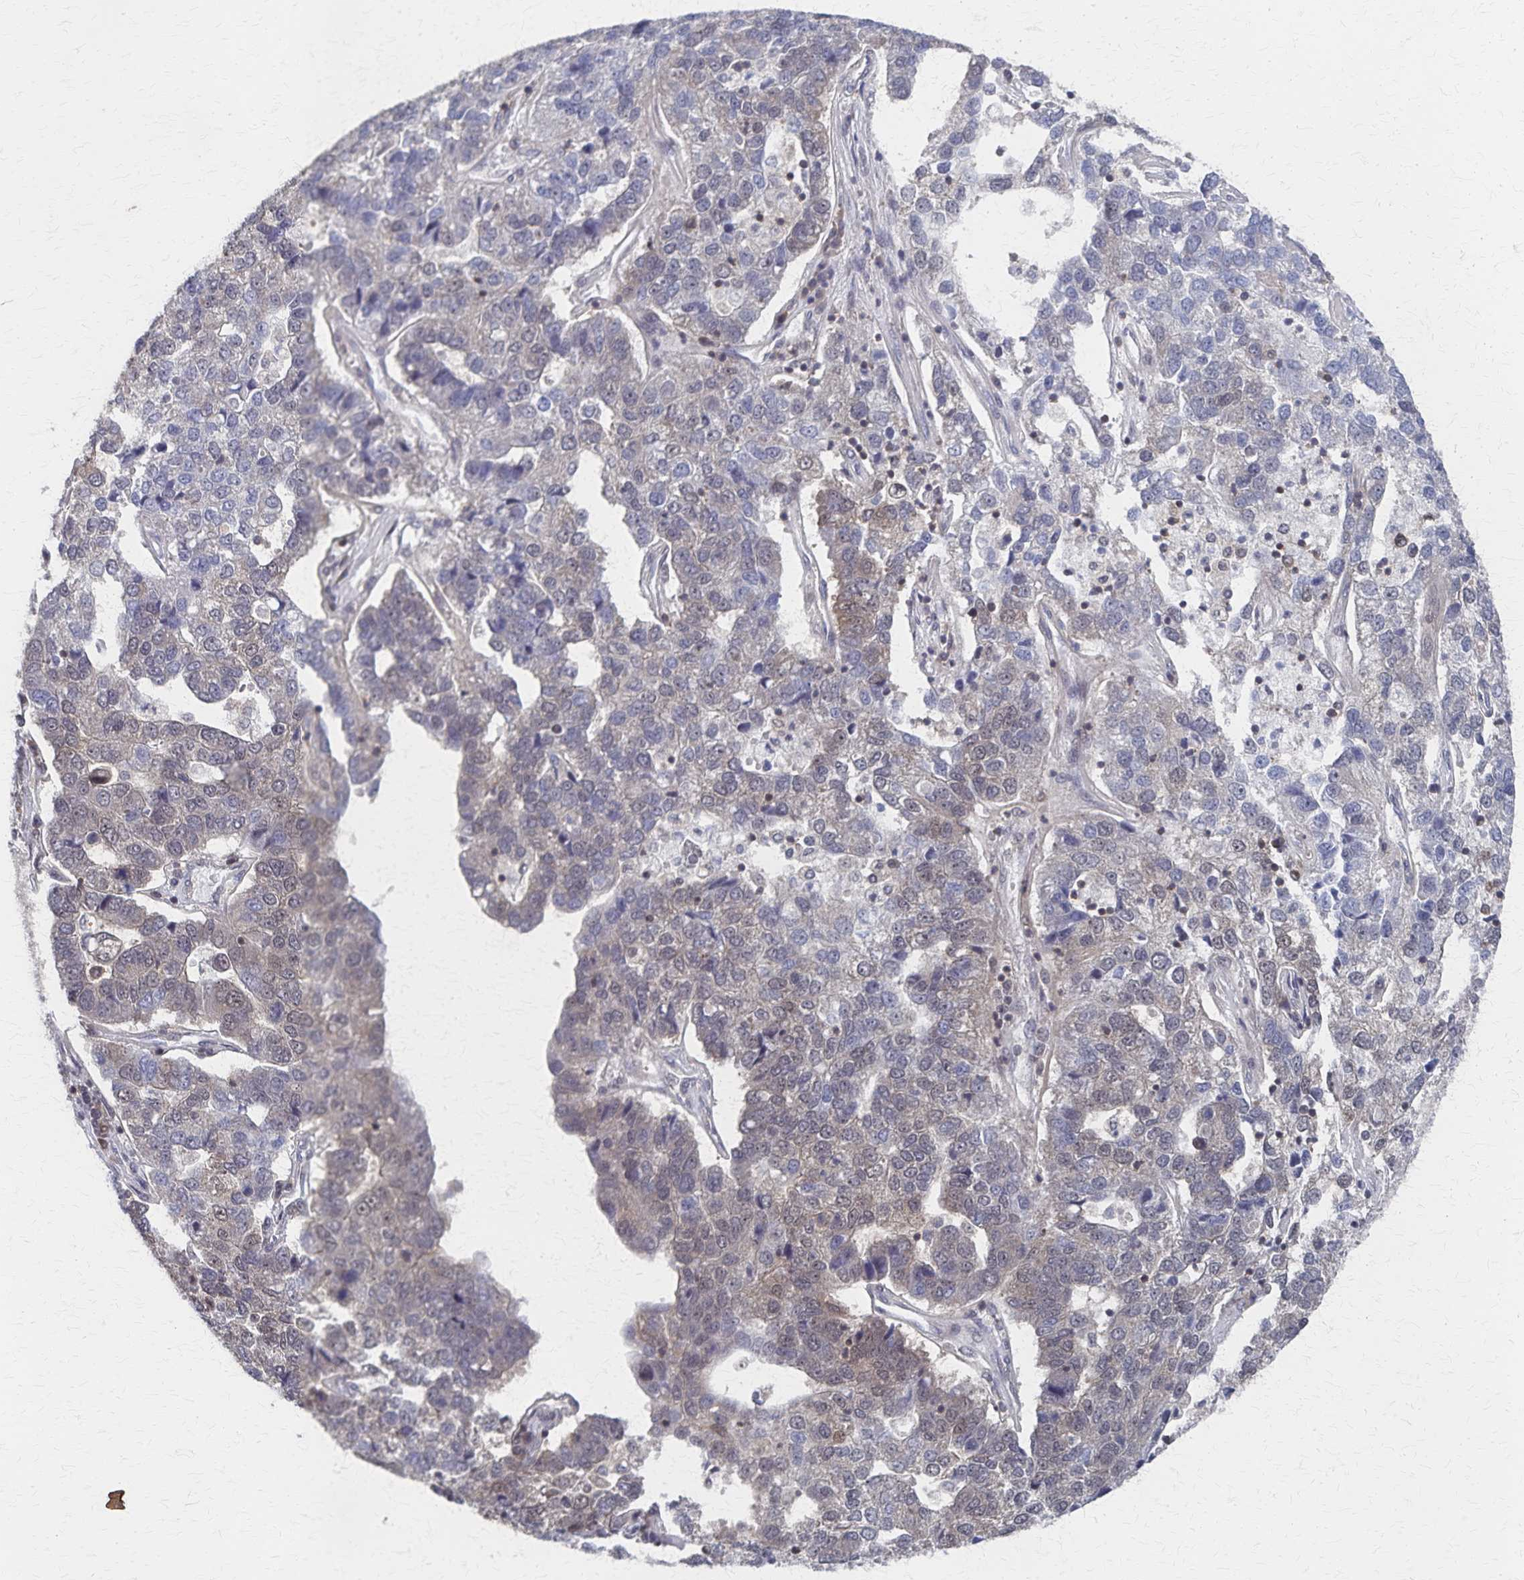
{"staining": {"intensity": "weak", "quantity": "<25%", "location": "cytoplasmic/membranous,nuclear"}, "tissue": "pancreatic cancer", "cell_type": "Tumor cells", "image_type": "cancer", "snomed": [{"axis": "morphology", "description": "Adenocarcinoma, NOS"}, {"axis": "topography", "description": "Pancreas"}], "caption": "This is an immunohistochemistry micrograph of human pancreatic cancer. There is no staining in tumor cells.", "gene": "GTF2B", "patient": {"sex": "female", "age": 61}}